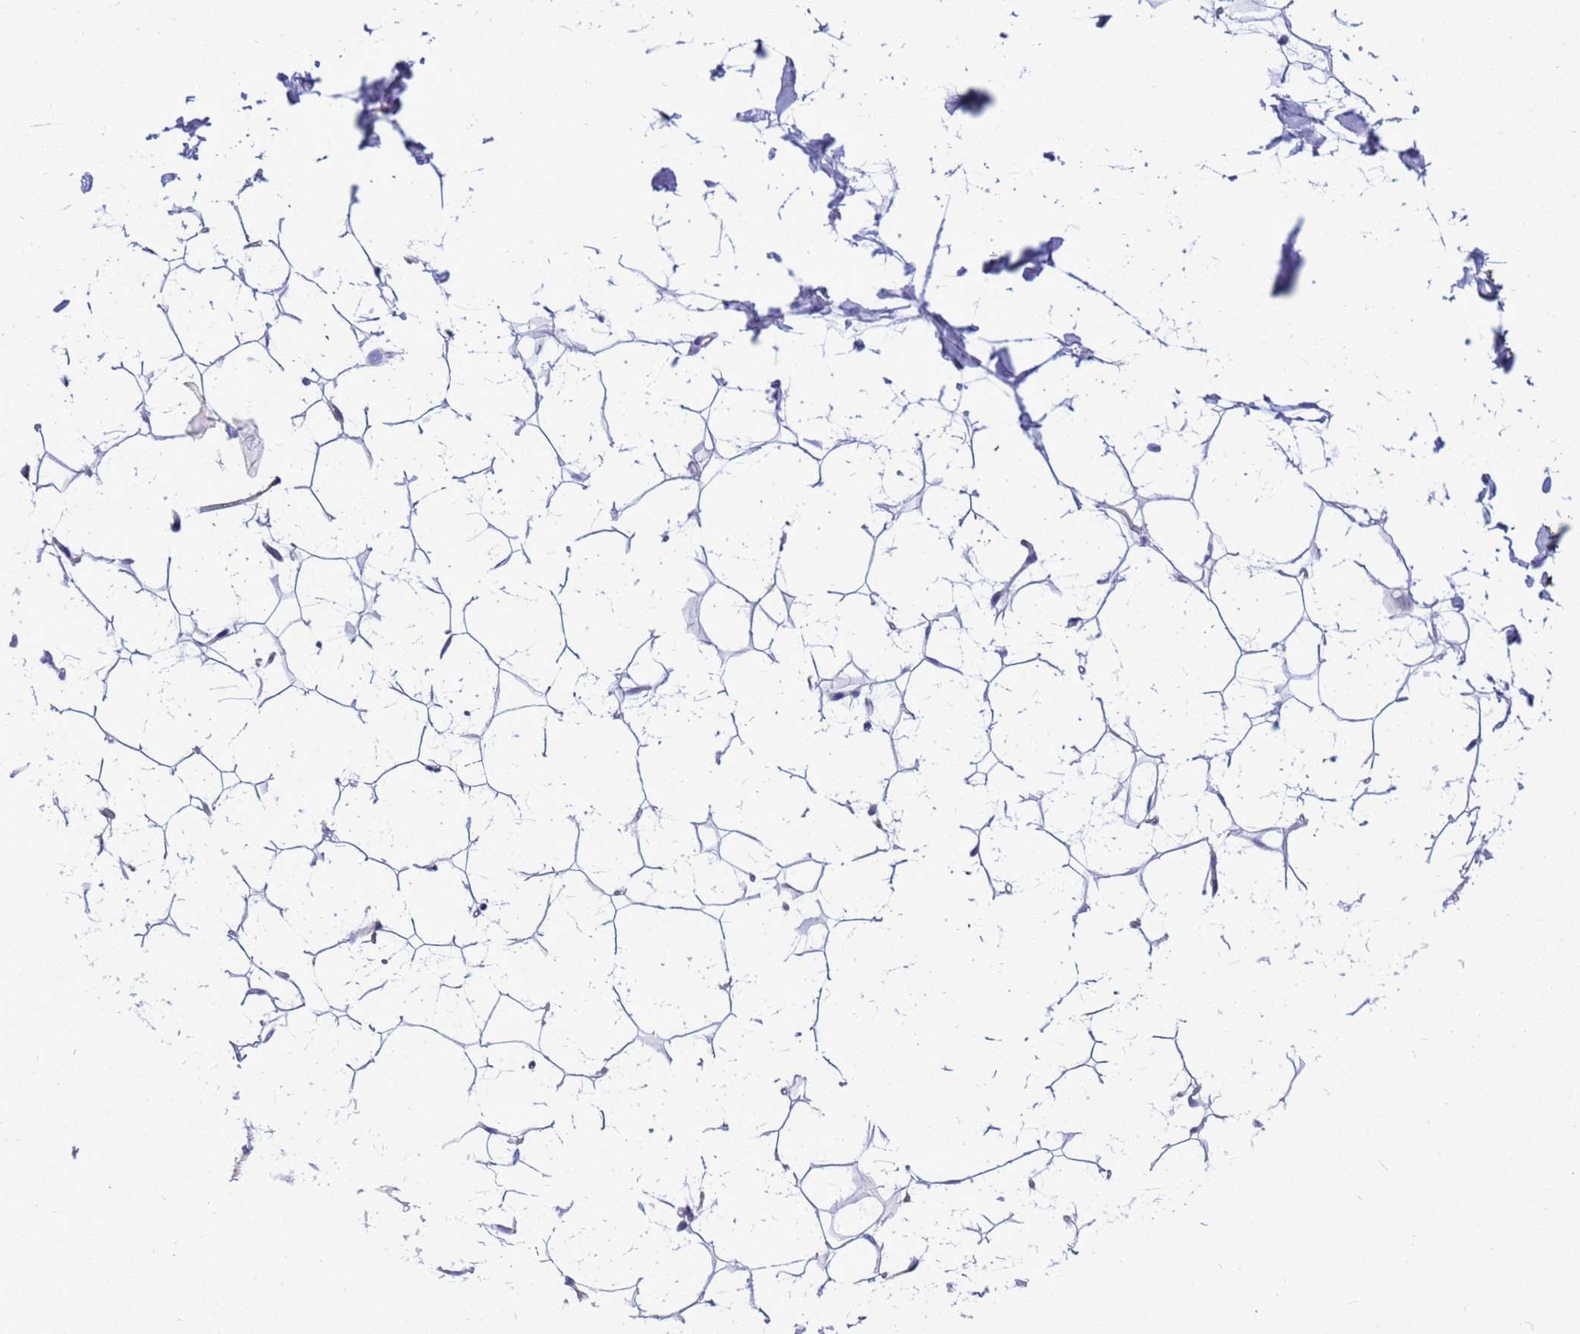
{"staining": {"intensity": "negative", "quantity": "none", "location": "none"}, "tissue": "adipose tissue", "cell_type": "Adipocytes", "image_type": "normal", "snomed": [{"axis": "morphology", "description": "Normal tissue, NOS"}, {"axis": "topography", "description": "Breast"}], "caption": "This is a photomicrograph of immunohistochemistry (IHC) staining of benign adipose tissue, which shows no expression in adipocytes. The staining was performed using DAB (3,3'-diaminobenzidine) to visualize the protein expression in brown, while the nuclei were stained in blue with hematoxylin (Magnification: 20x).", "gene": "KICS2", "patient": {"sex": "female", "age": 26}}